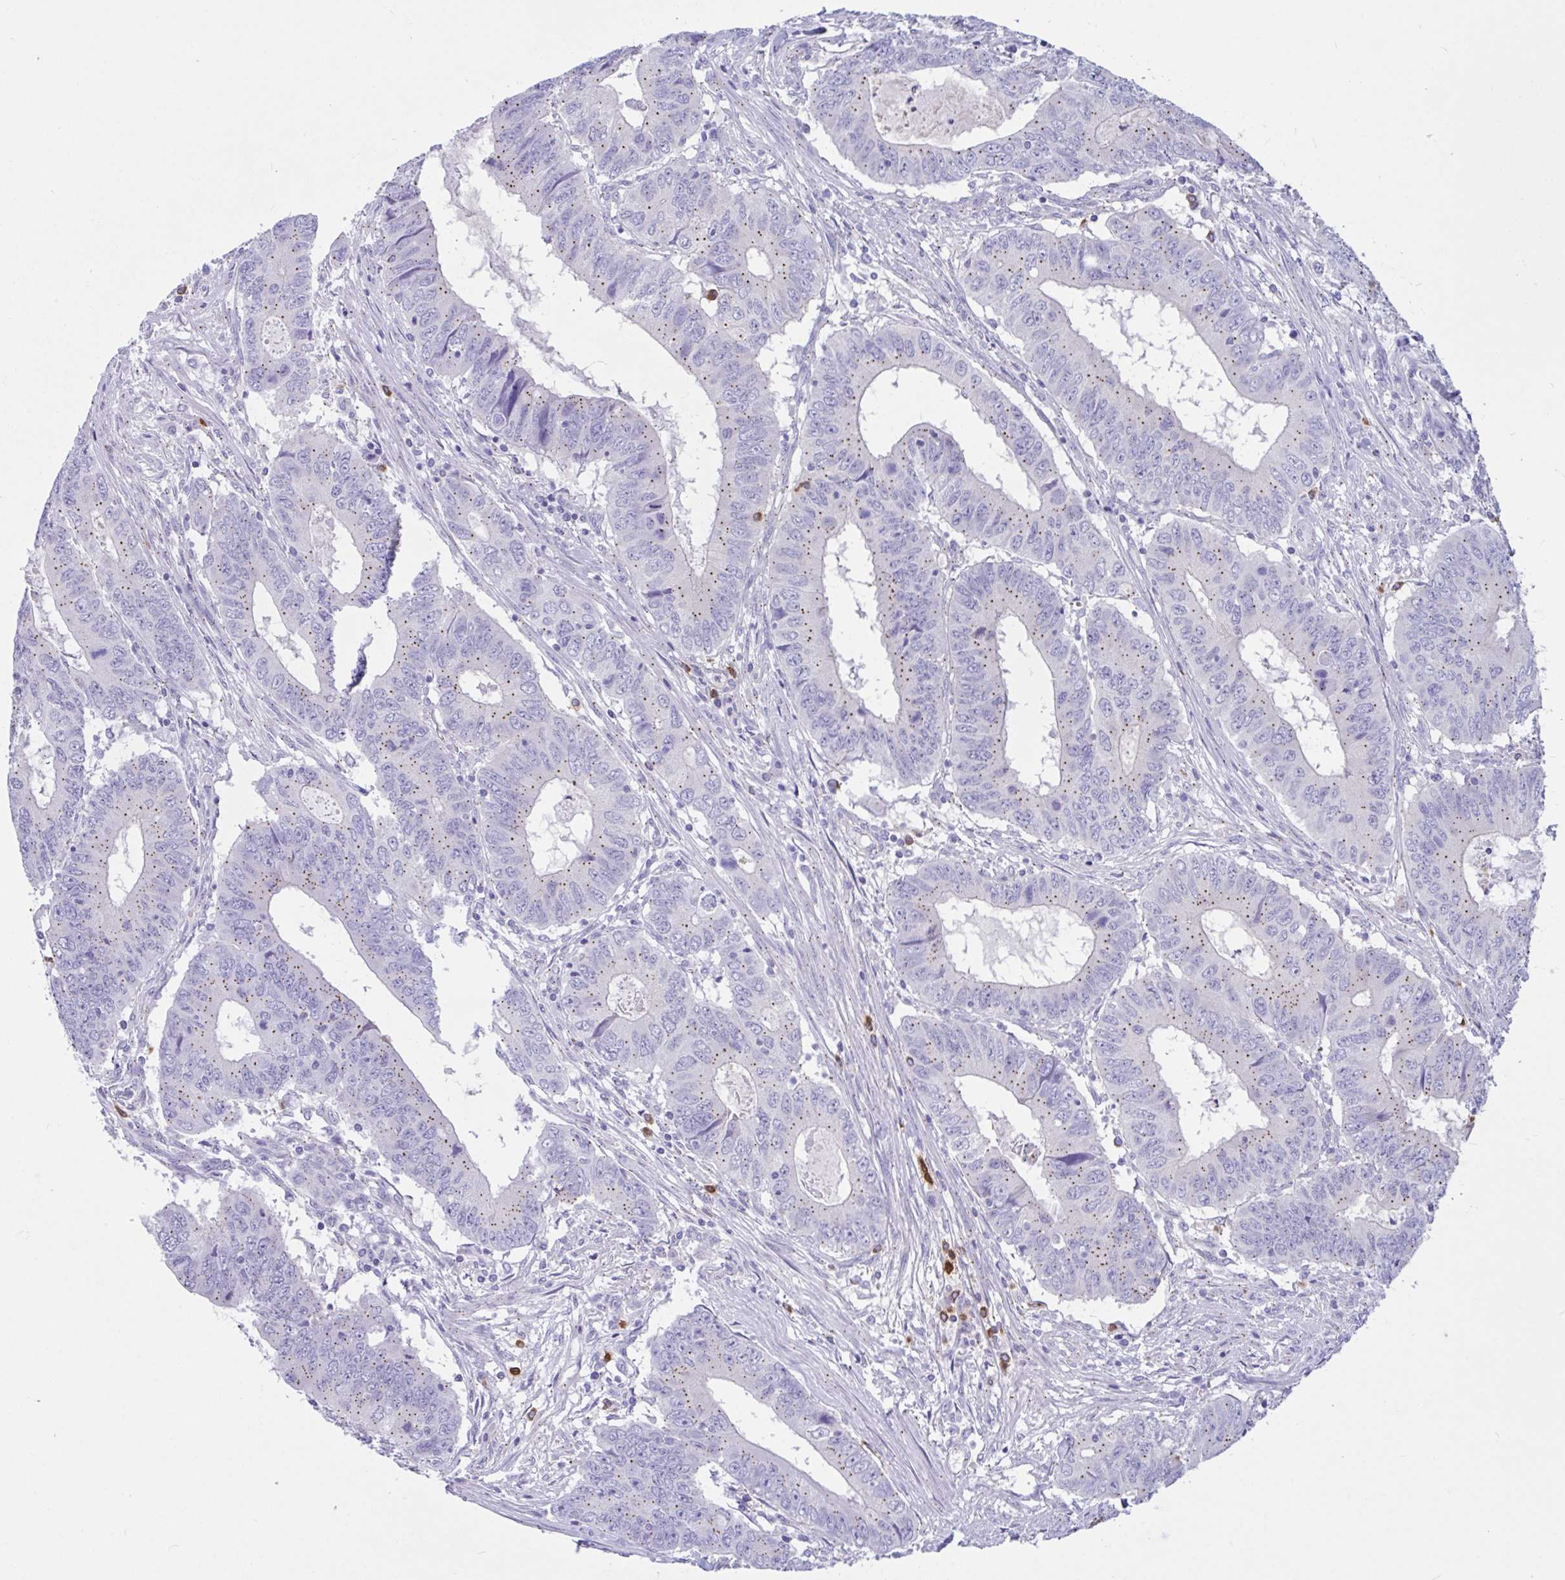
{"staining": {"intensity": "moderate", "quantity": "25%-75%", "location": "cytoplasmic/membranous"}, "tissue": "colorectal cancer", "cell_type": "Tumor cells", "image_type": "cancer", "snomed": [{"axis": "morphology", "description": "Adenocarcinoma, NOS"}, {"axis": "topography", "description": "Colon"}], "caption": "Immunohistochemical staining of human colorectal cancer (adenocarcinoma) displays medium levels of moderate cytoplasmic/membranous protein expression in approximately 25%-75% of tumor cells. The protein of interest is stained brown, and the nuclei are stained in blue (DAB IHC with brightfield microscopy, high magnification).", "gene": "RNASE3", "patient": {"sex": "male", "age": 53}}